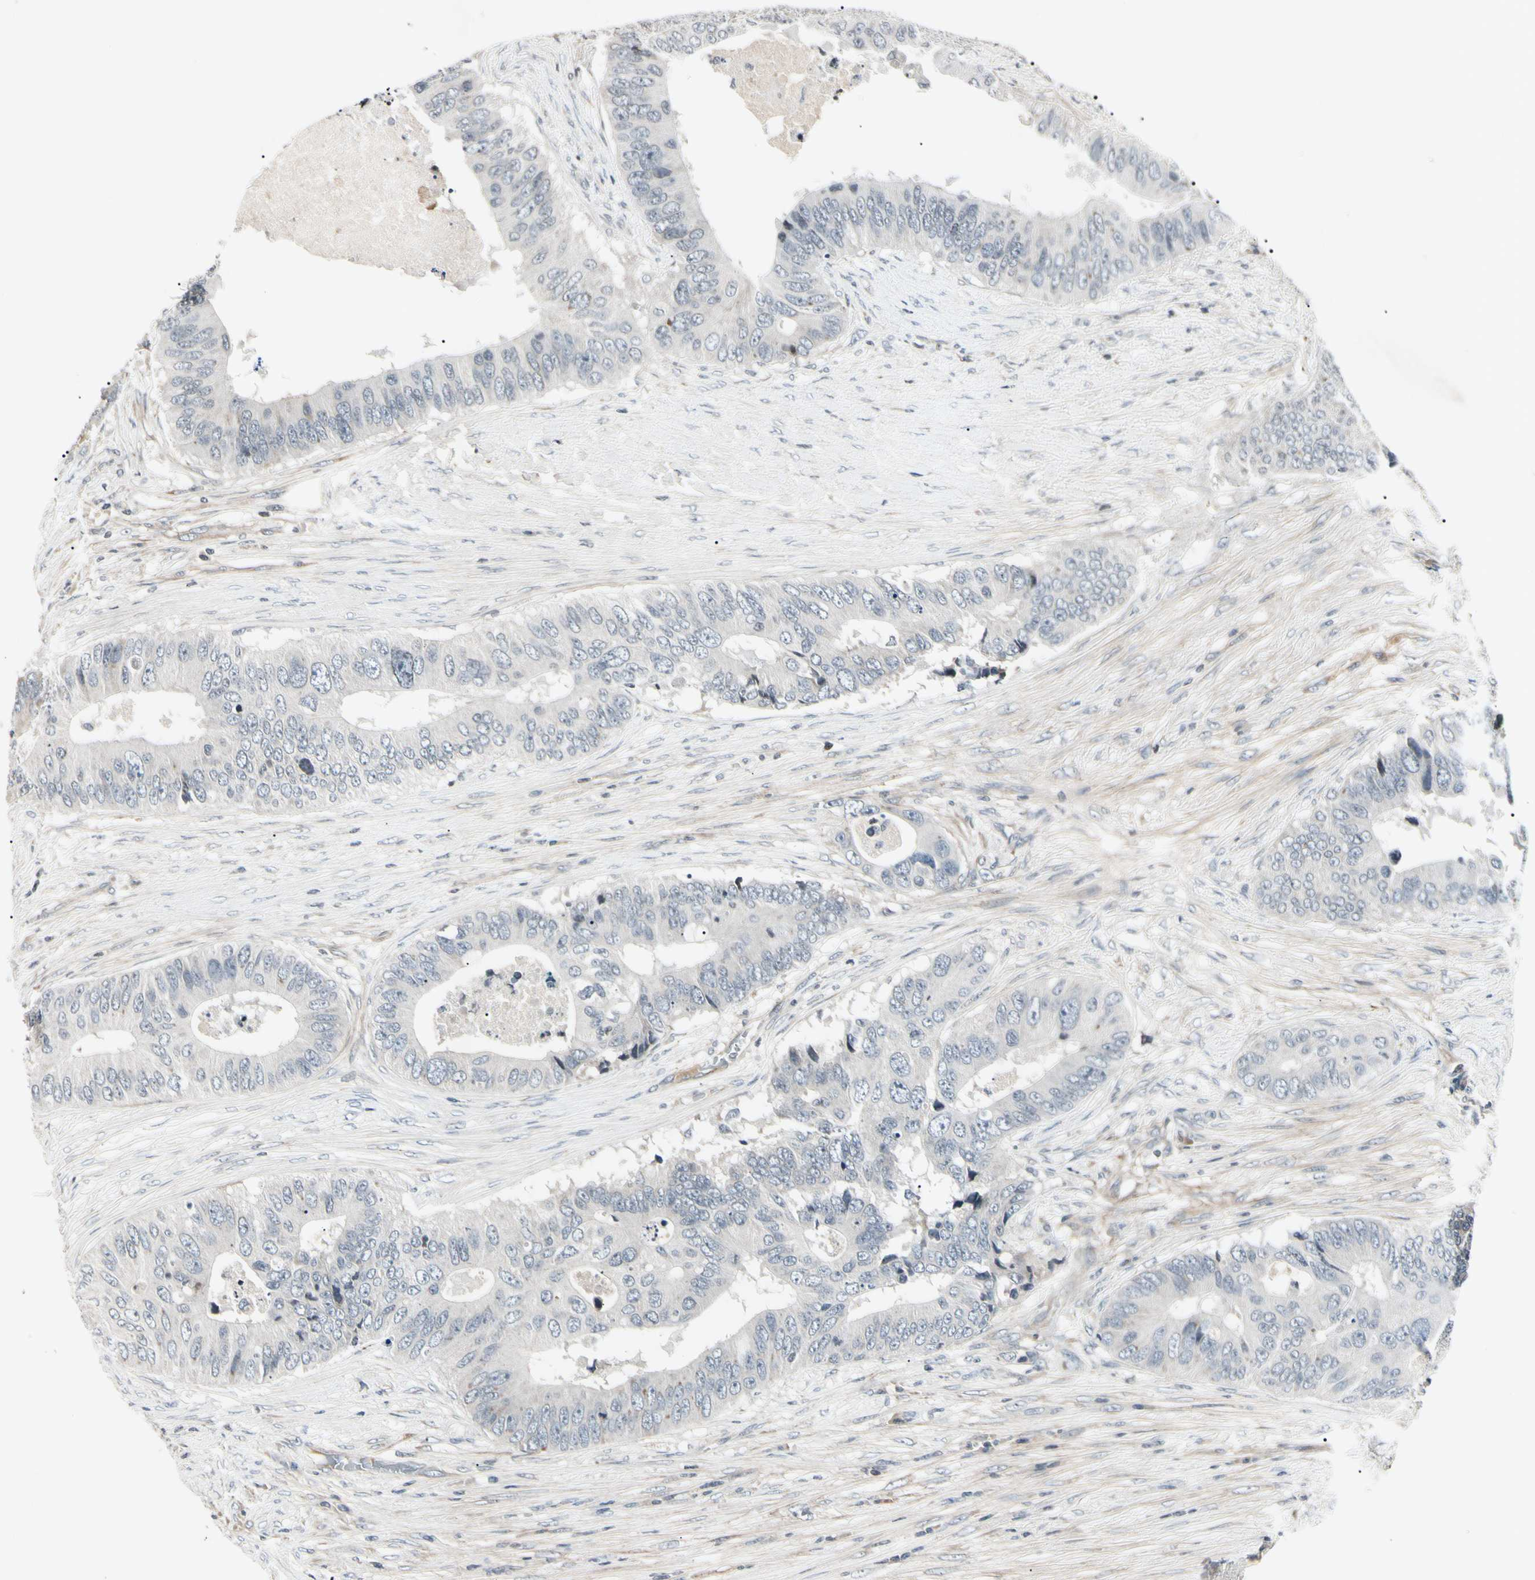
{"staining": {"intensity": "negative", "quantity": "none", "location": "none"}, "tissue": "colorectal cancer", "cell_type": "Tumor cells", "image_type": "cancer", "snomed": [{"axis": "morphology", "description": "Adenocarcinoma, NOS"}, {"axis": "topography", "description": "Colon"}], "caption": "An IHC photomicrograph of colorectal cancer is shown. There is no staining in tumor cells of colorectal cancer. Nuclei are stained in blue.", "gene": "AEBP1", "patient": {"sex": "male", "age": 71}}